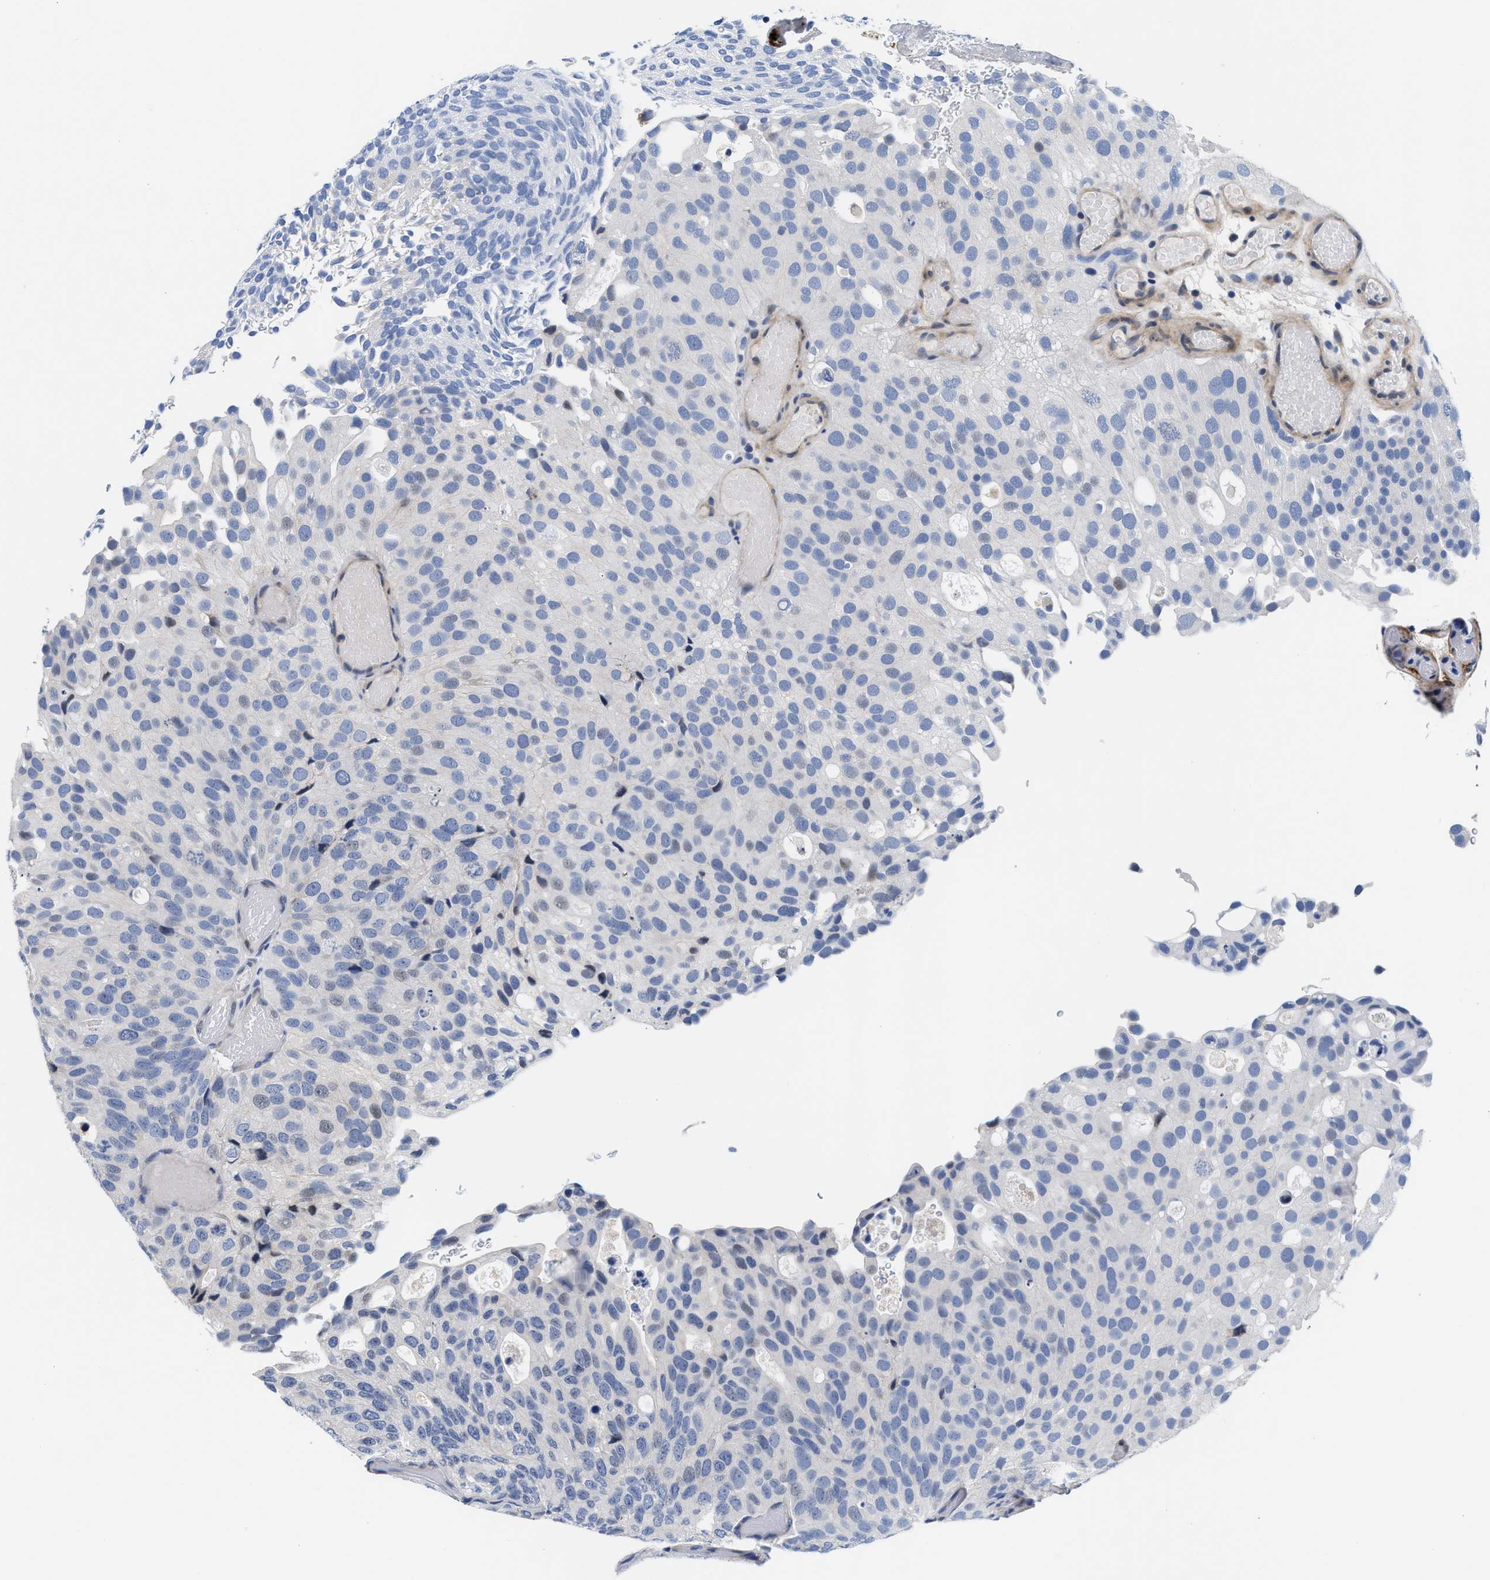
{"staining": {"intensity": "negative", "quantity": "none", "location": "none"}, "tissue": "urothelial cancer", "cell_type": "Tumor cells", "image_type": "cancer", "snomed": [{"axis": "morphology", "description": "Urothelial carcinoma, Low grade"}, {"axis": "topography", "description": "Urinary bladder"}], "caption": "Tumor cells are negative for protein expression in human urothelial cancer. (Stains: DAB (3,3'-diaminobenzidine) IHC with hematoxylin counter stain, Microscopy: brightfield microscopy at high magnification).", "gene": "ACTL7B", "patient": {"sex": "male", "age": 78}}